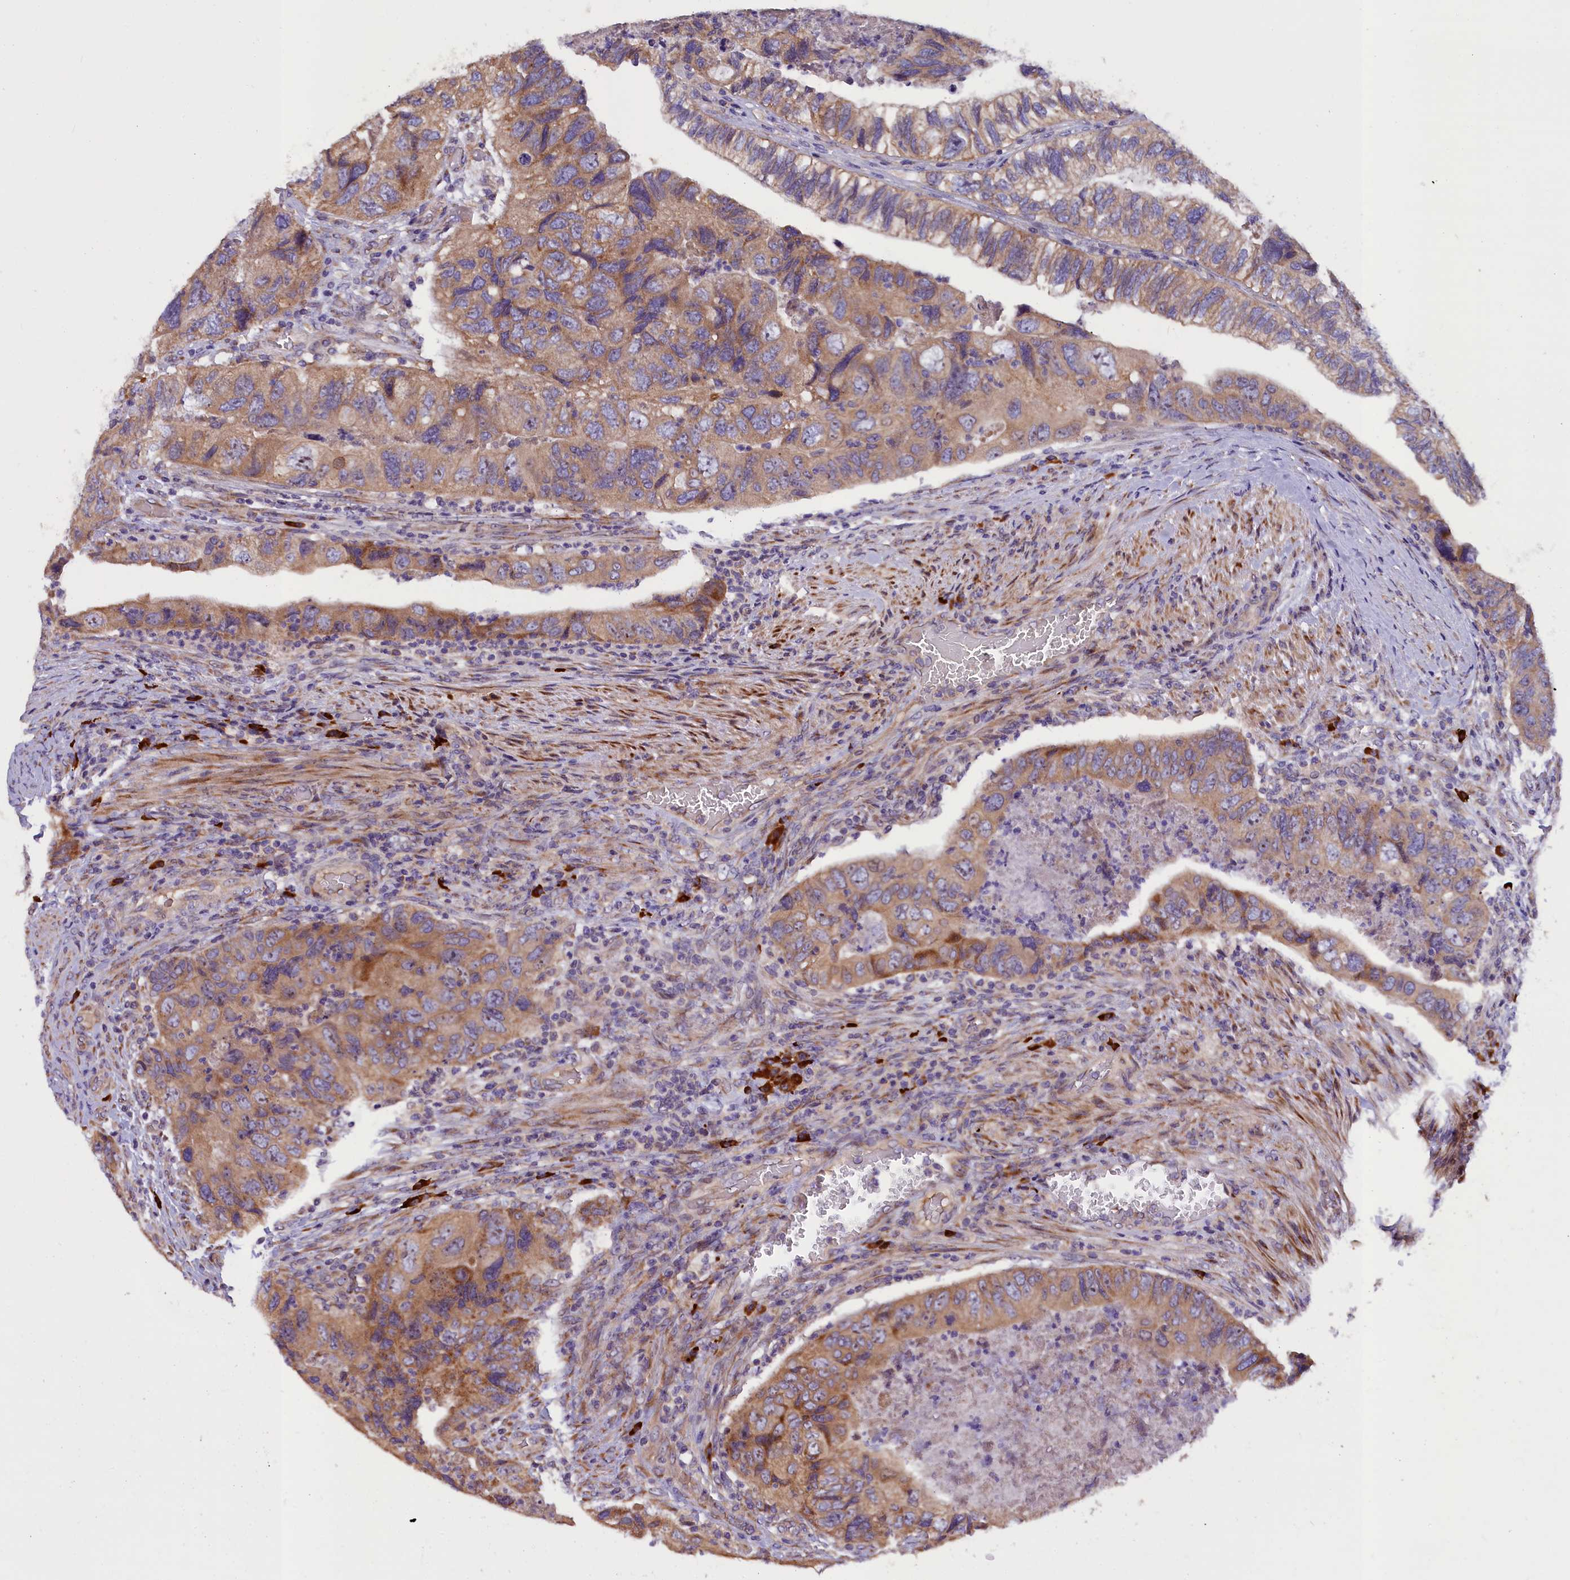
{"staining": {"intensity": "moderate", "quantity": ">75%", "location": "cytoplasmic/membranous,nuclear"}, "tissue": "colorectal cancer", "cell_type": "Tumor cells", "image_type": "cancer", "snomed": [{"axis": "morphology", "description": "Adenocarcinoma, NOS"}, {"axis": "topography", "description": "Rectum"}], "caption": "Protein analysis of colorectal adenocarcinoma tissue demonstrates moderate cytoplasmic/membranous and nuclear positivity in about >75% of tumor cells. (IHC, brightfield microscopy, high magnification).", "gene": "FRY", "patient": {"sex": "male", "age": 63}}